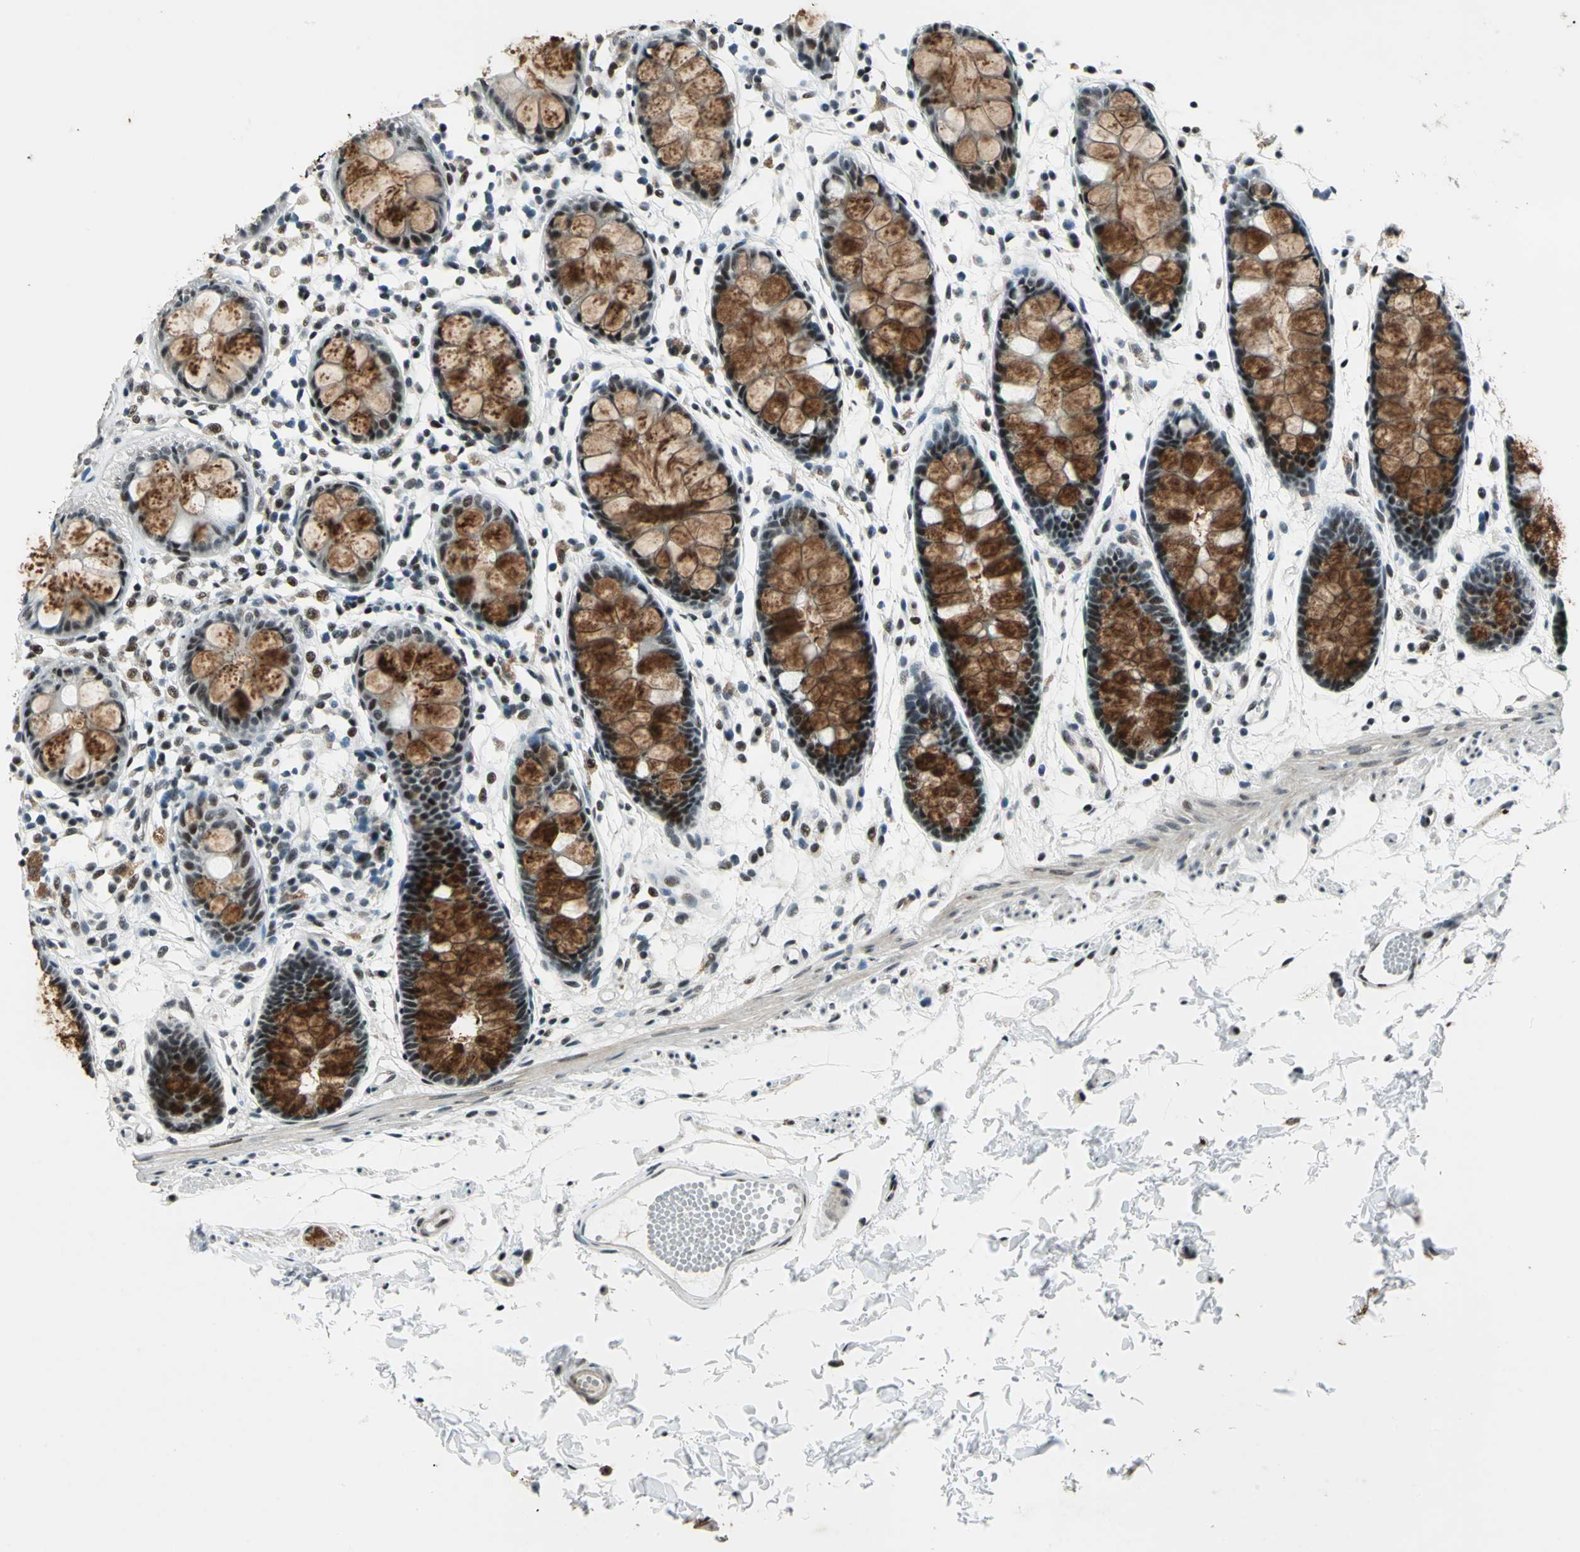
{"staining": {"intensity": "strong", "quantity": ">75%", "location": "cytoplasmic/membranous,nuclear"}, "tissue": "rectum", "cell_type": "Glandular cells", "image_type": "normal", "snomed": [{"axis": "morphology", "description": "Normal tissue, NOS"}, {"axis": "topography", "description": "Rectum"}], "caption": "Brown immunohistochemical staining in benign rectum shows strong cytoplasmic/membranous,nuclear expression in approximately >75% of glandular cells.", "gene": "KAT6B", "patient": {"sex": "female", "age": 66}}